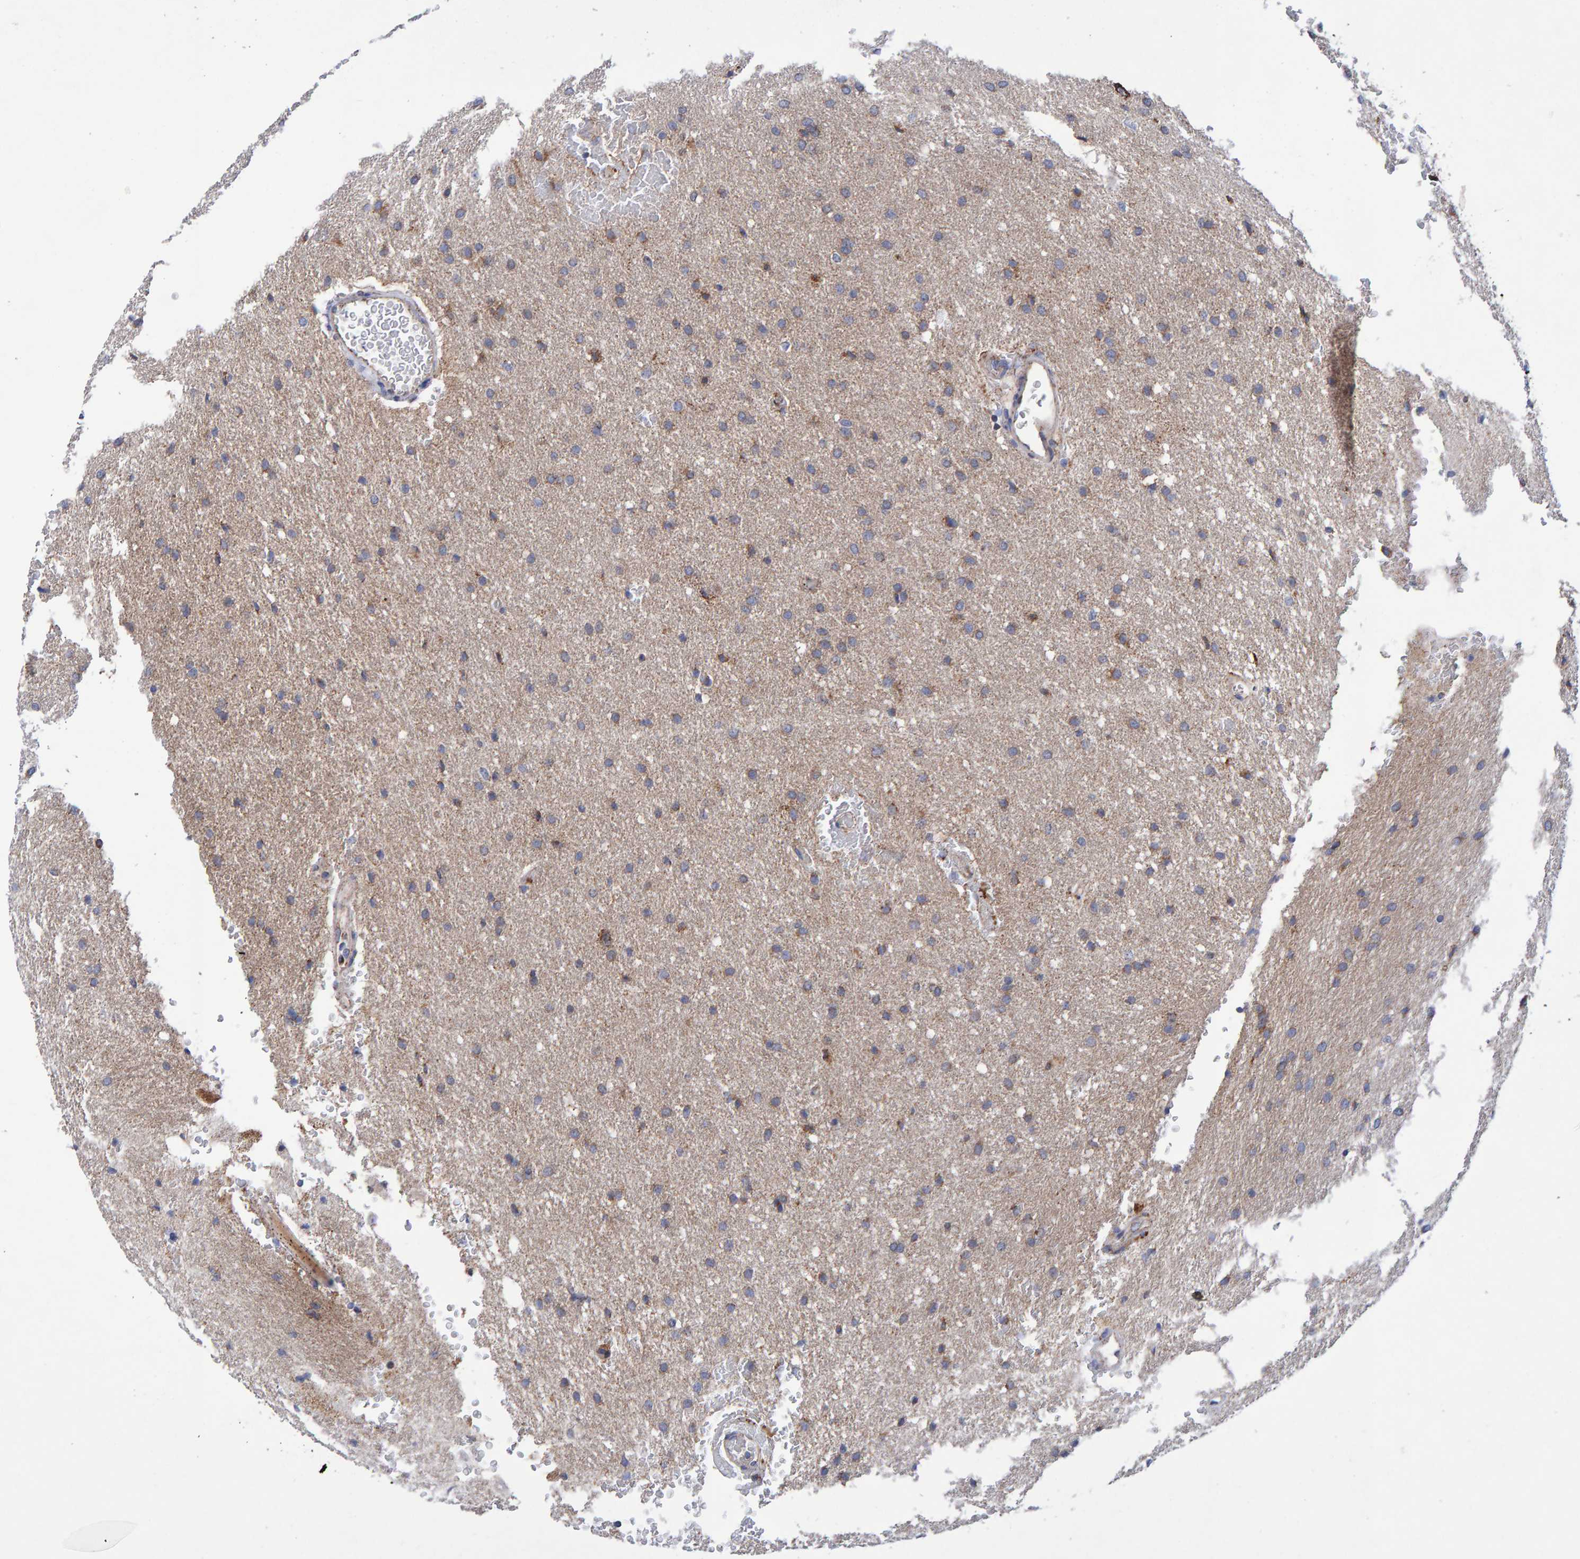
{"staining": {"intensity": "weak", "quantity": "<25%", "location": "cytoplasmic/membranous"}, "tissue": "glioma", "cell_type": "Tumor cells", "image_type": "cancer", "snomed": [{"axis": "morphology", "description": "Glioma, malignant, Low grade"}, {"axis": "topography", "description": "Brain"}], "caption": "Immunohistochemistry (IHC) histopathology image of neoplastic tissue: glioma stained with DAB demonstrates no significant protein positivity in tumor cells.", "gene": "EFR3A", "patient": {"sex": "female", "age": 37}}